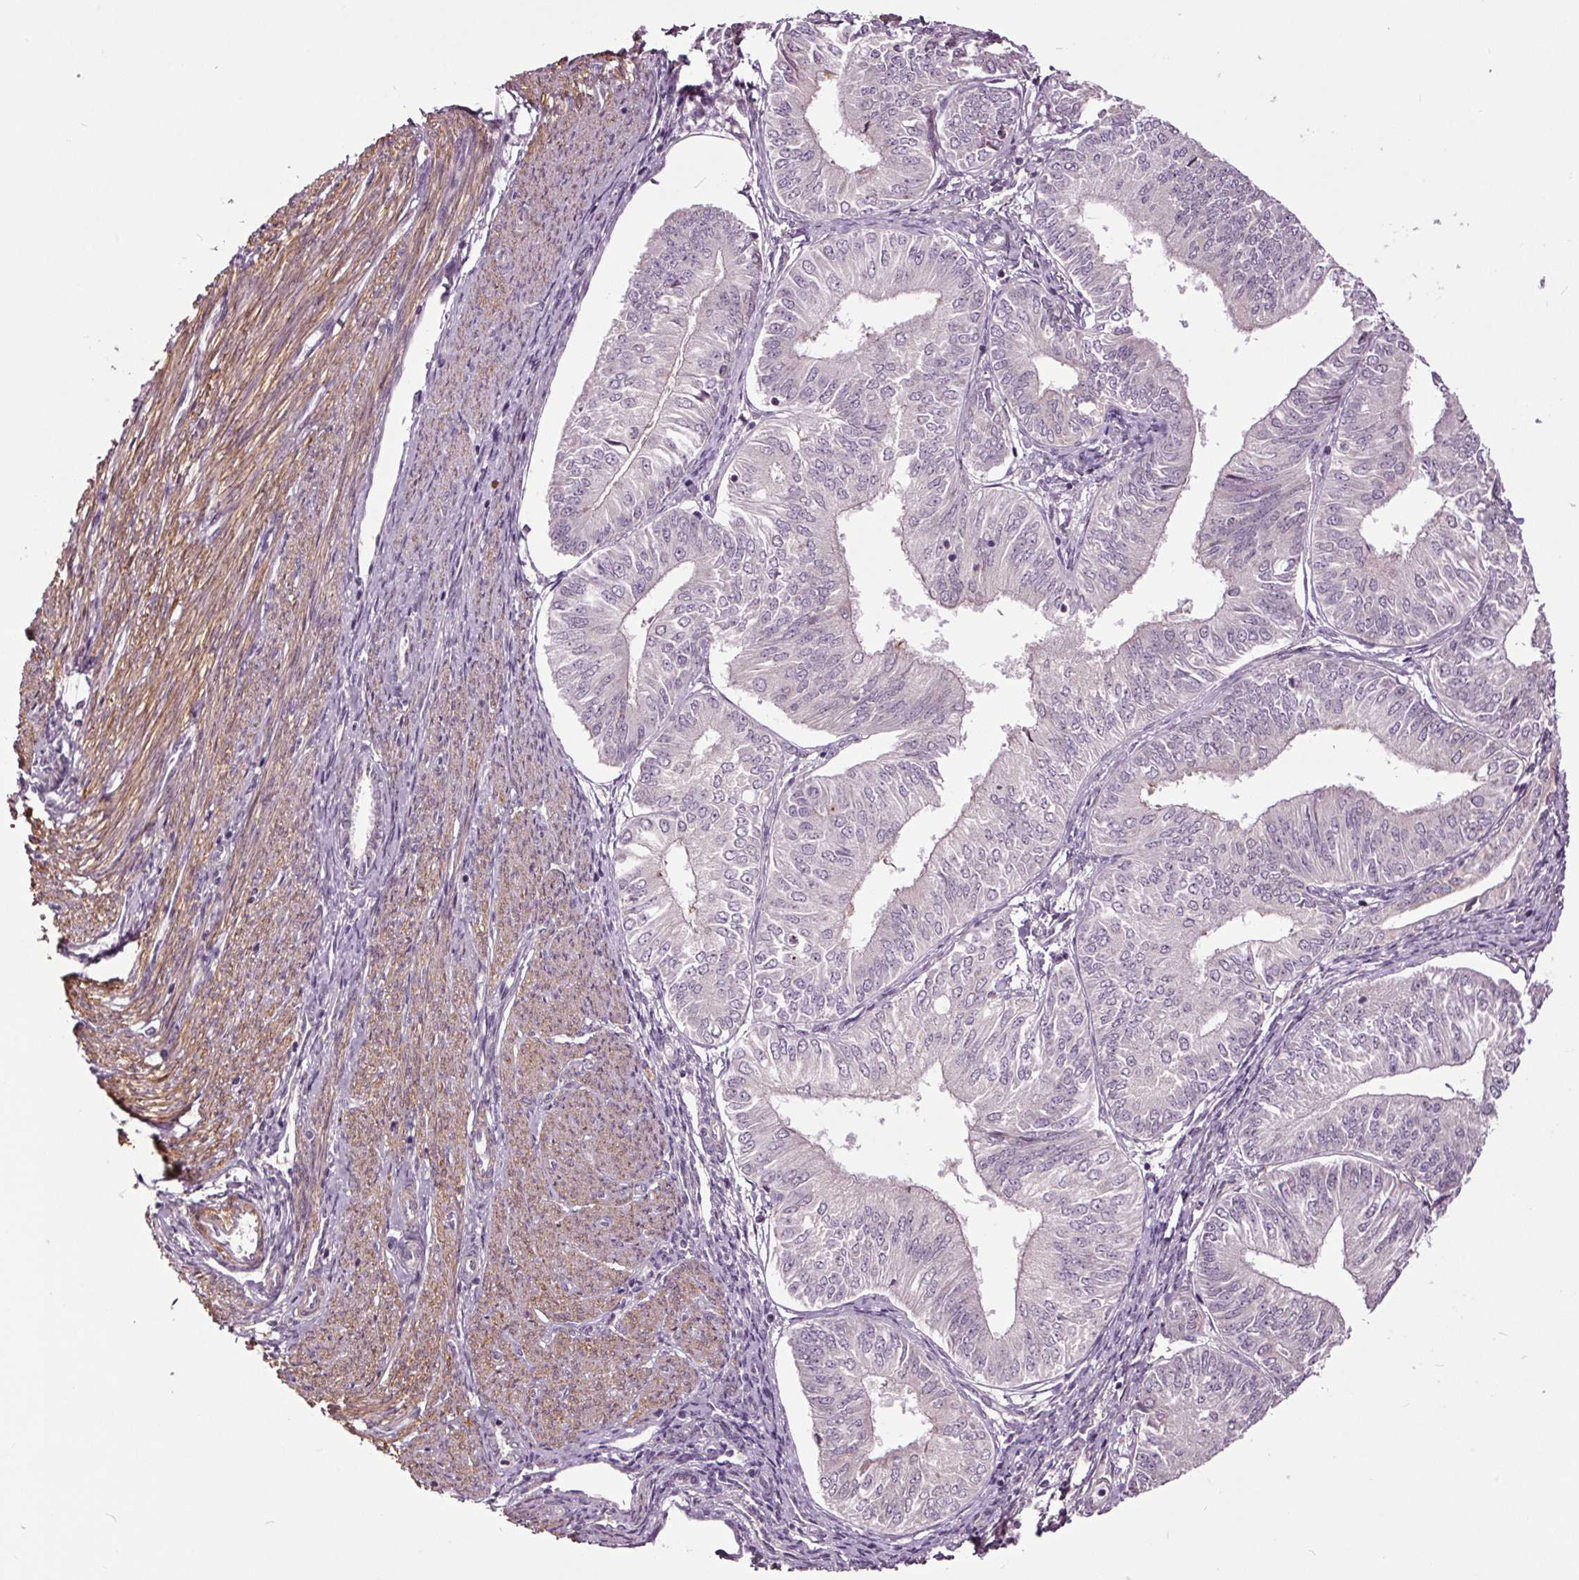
{"staining": {"intensity": "negative", "quantity": "none", "location": "none"}, "tissue": "endometrial cancer", "cell_type": "Tumor cells", "image_type": "cancer", "snomed": [{"axis": "morphology", "description": "Adenocarcinoma, NOS"}, {"axis": "topography", "description": "Endometrium"}], "caption": "Tumor cells show no significant protein staining in endometrial adenocarcinoma.", "gene": "HAUS5", "patient": {"sex": "female", "age": 58}}